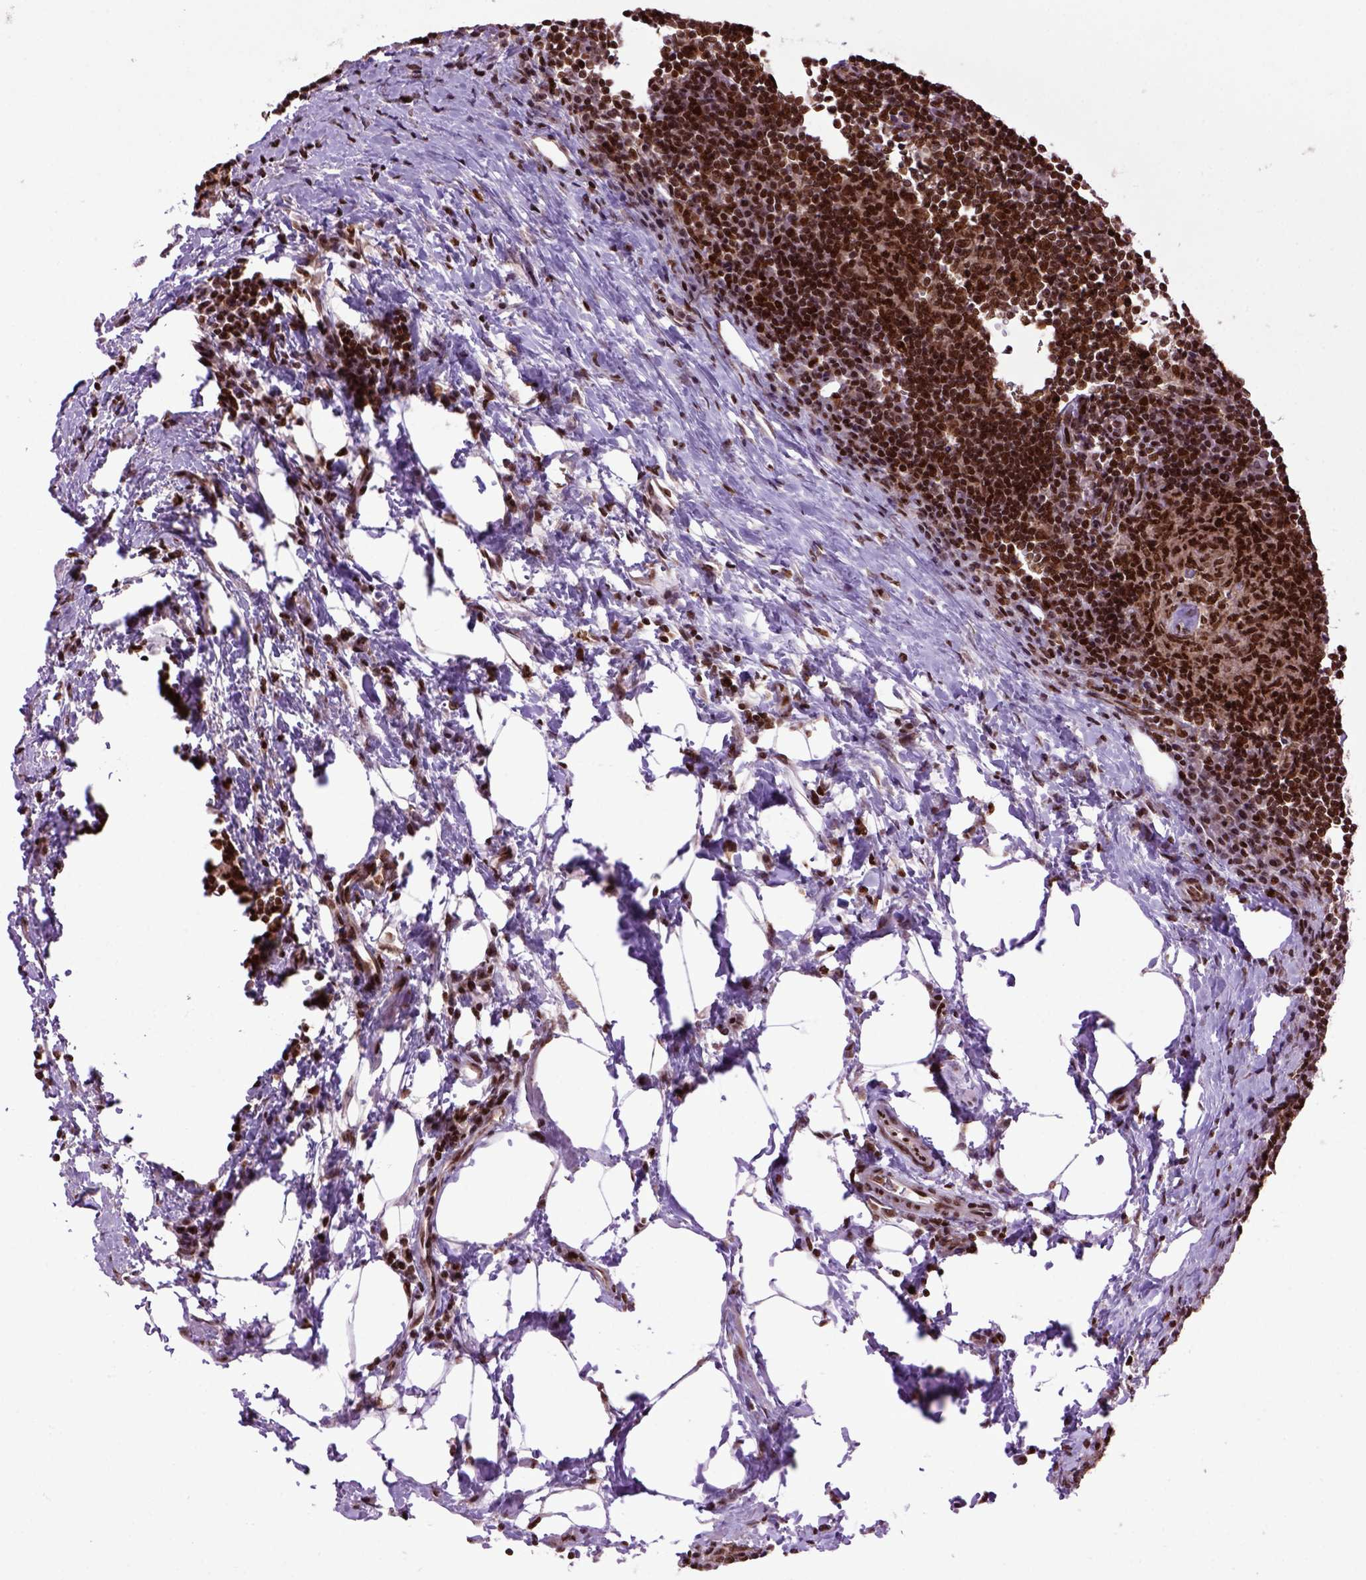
{"staining": {"intensity": "strong", "quantity": ">75%", "location": "nuclear"}, "tissue": "lymph node", "cell_type": "Germinal center cells", "image_type": "normal", "snomed": [{"axis": "morphology", "description": "Normal tissue, NOS"}, {"axis": "topography", "description": "Lymph node"}], "caption": "Brown immunohistochemical staining in unremarkable lymph node displays strong nuclear expression in about >75% of germinal center cells. The staining was performed using DAB, with brown indicating positive protein expression. Nuclei are stained blue with hematoxylin.", "gene": "CELF1", "patient": {"sex": "male", "age": 67}}